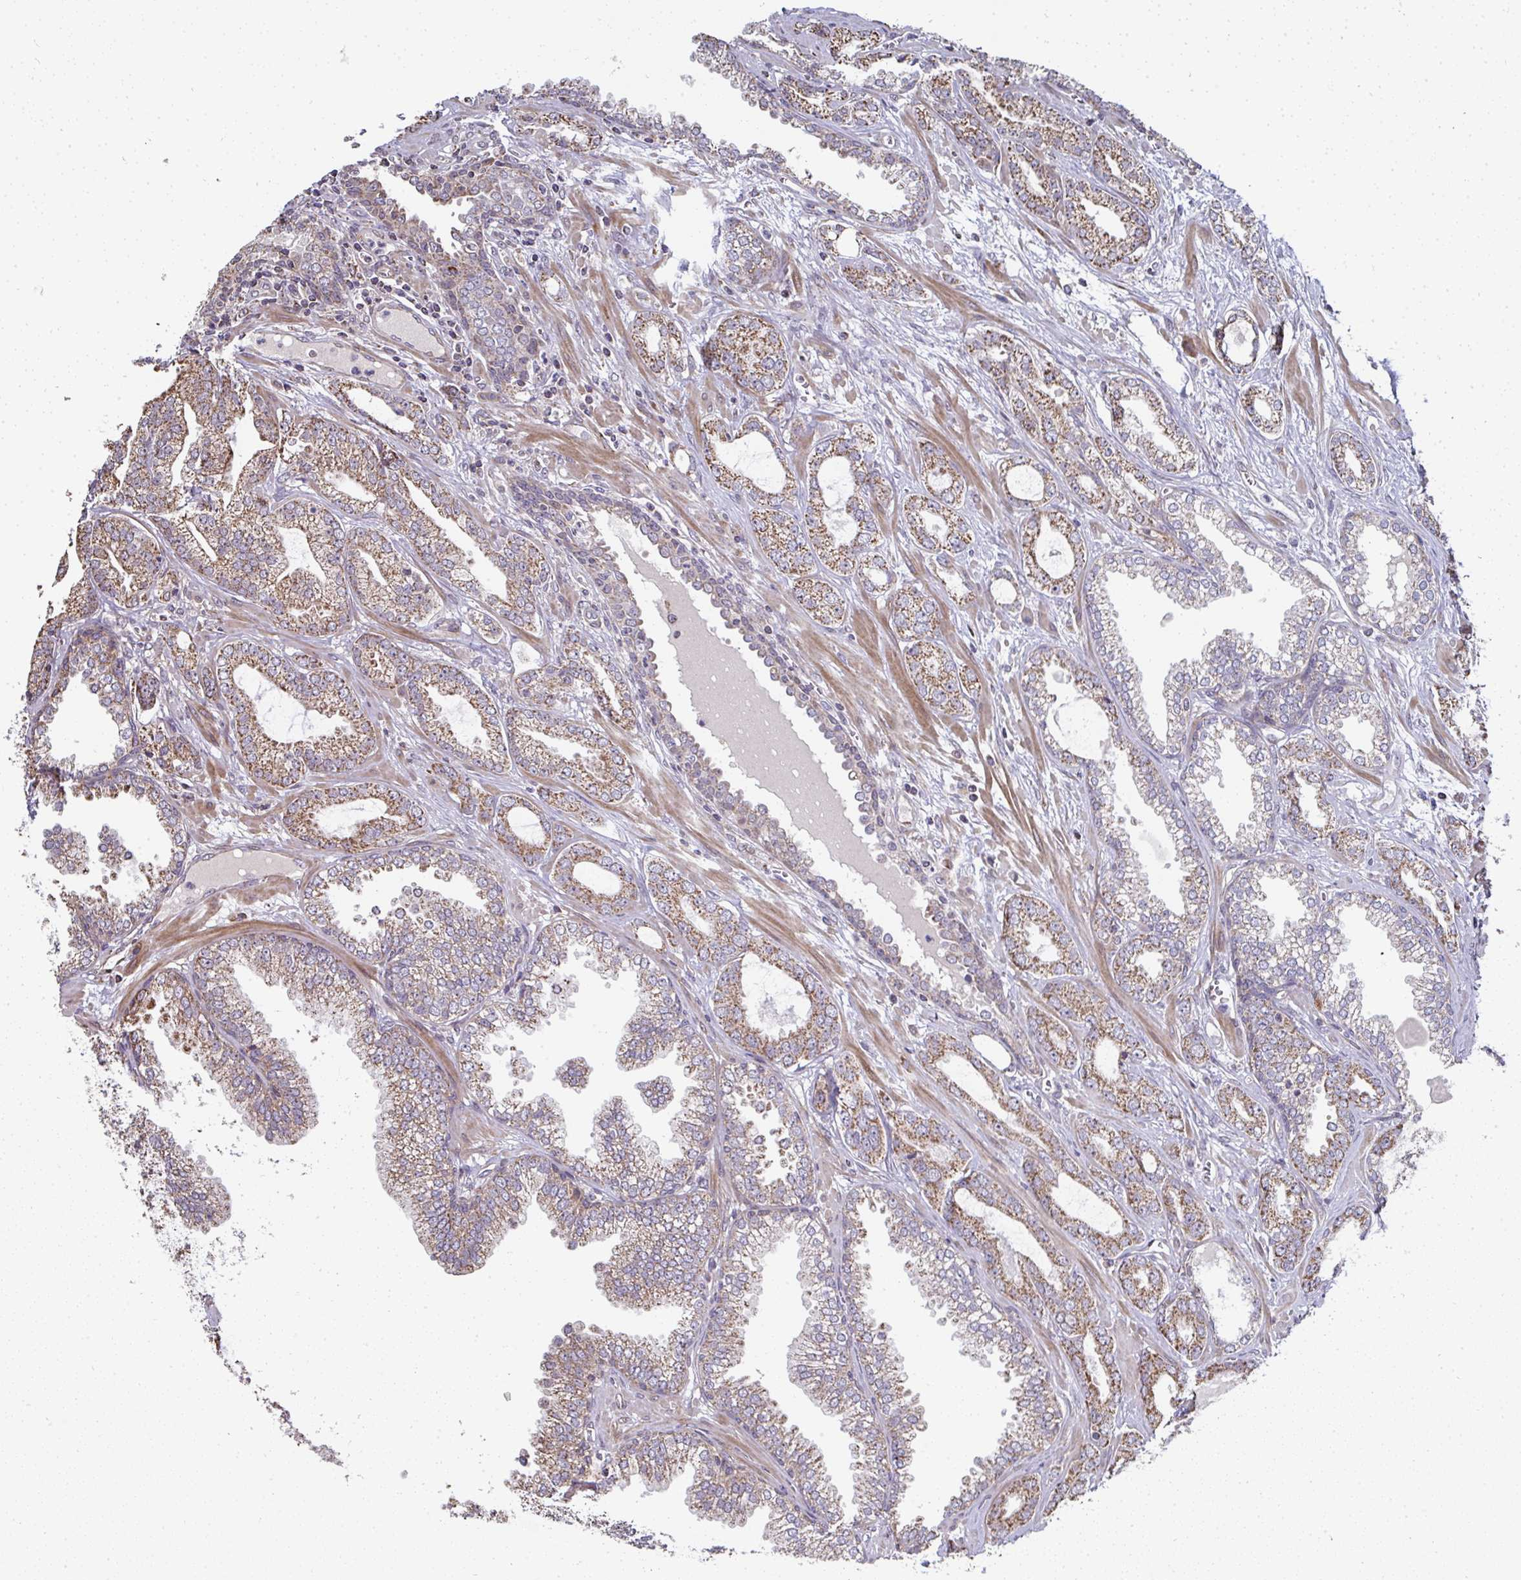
{"staining": {"intensity": "moderate", "quantity": ">75%", "location": "cytoplasmic/membranous"}, "tissue": "prostate cancer", "cell_type": "Tumor cells", "image_type": "cancer", "snomed": [{"axis": "morphology", "description": "Adenocarcinoma, Medium grade"}, {"axis": "topography", "description": "Prostate"}], "caption": "Medium-grade adenocarcinoma (prostate) stained for a protein reveals moderate cytoplasmic/membranous positivity in tumor cells.", "gene": "AGTPBP1", "patient": {"sex": "male", "age": 57}}